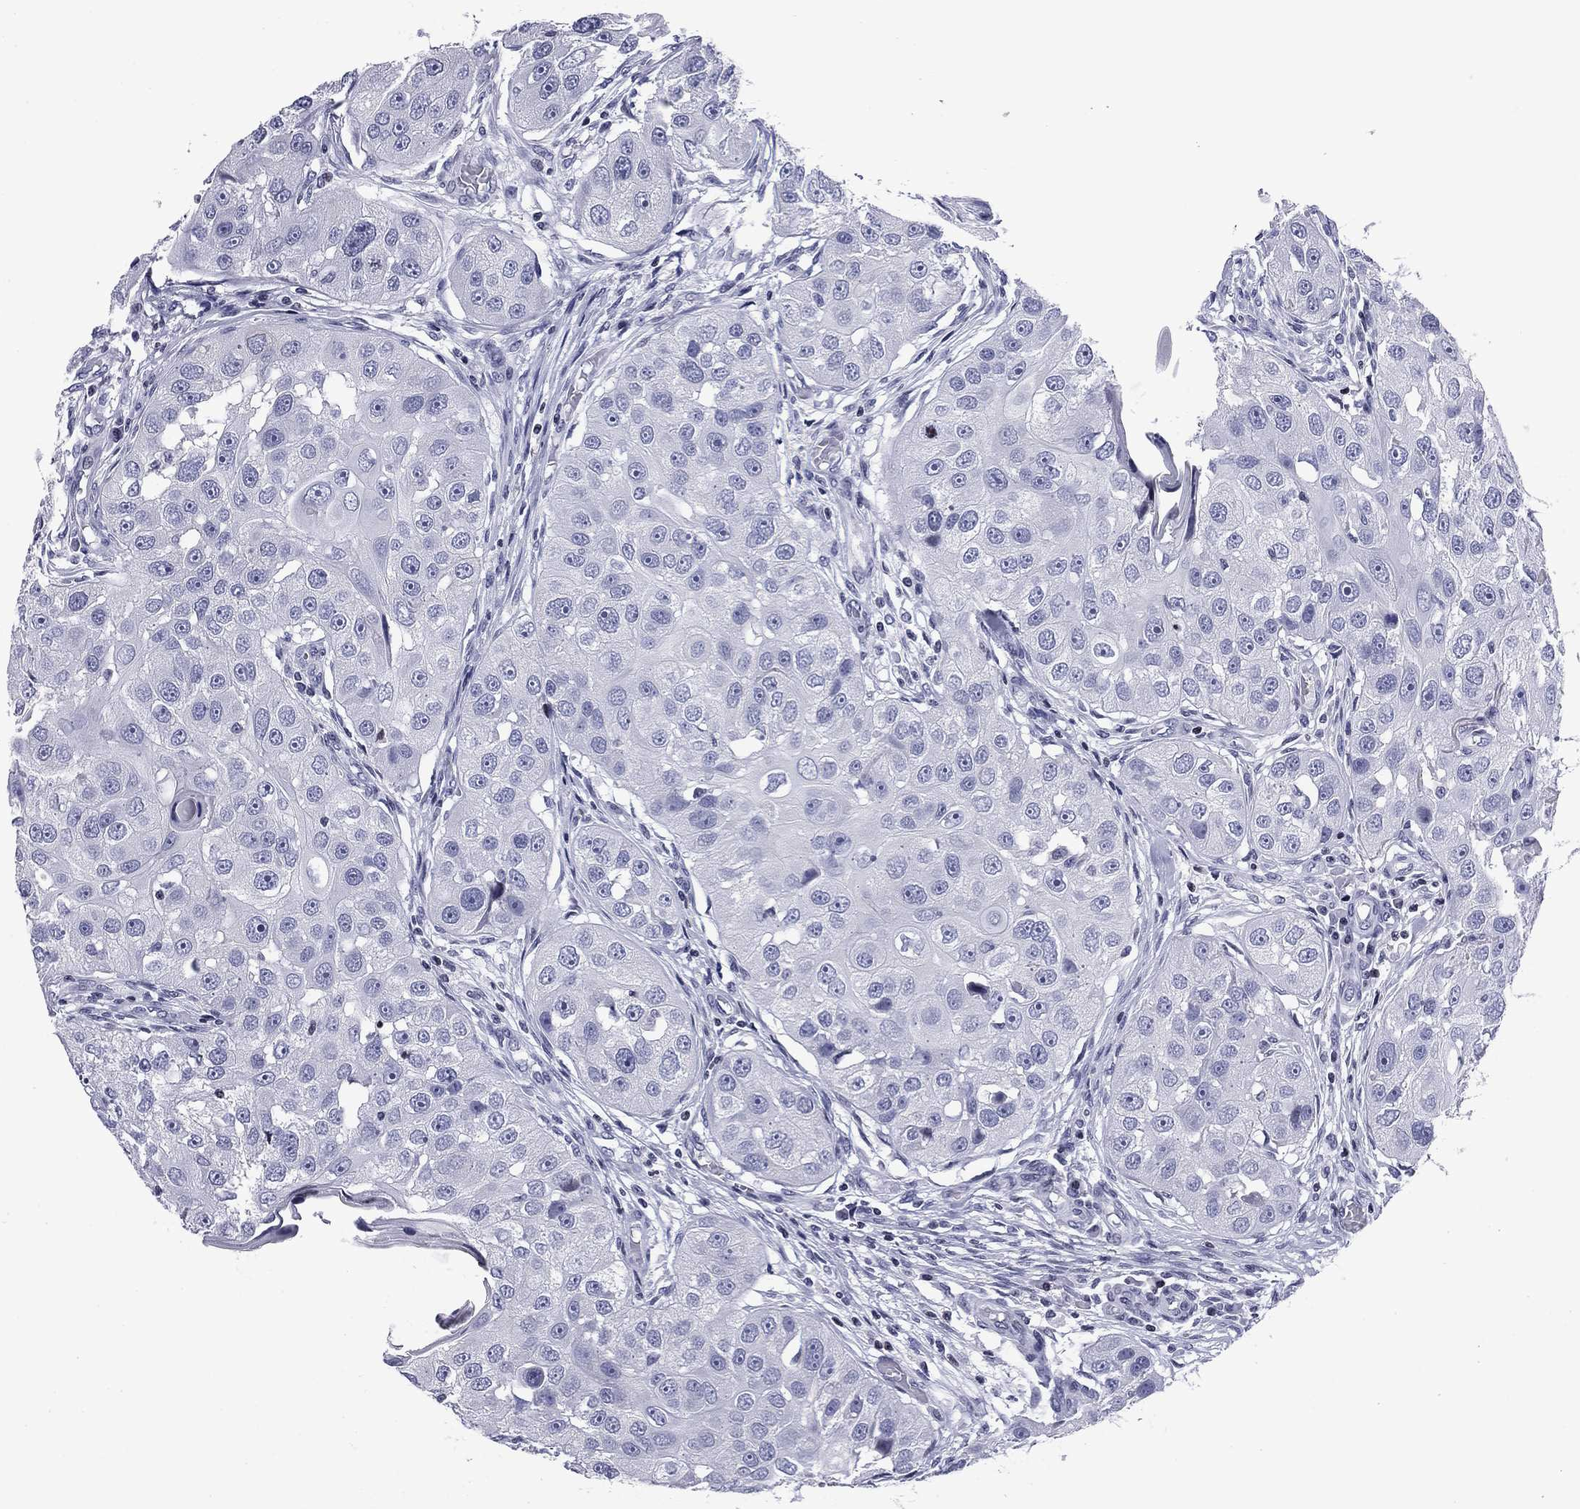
{"staining": {"intensity": "negative", "quantity": "none", "location": "none"}, "tissue": "head and neck cancer", "cell_type": "Tumor cells", "image_type": "cancer", "snomed": [{"axis": "morphology", "description": "Normal tissue, NOS"}, {"axis": "morphology", "description": "Squamous cell carcinoma, NOS"}, {"axis": "topography", "description": "Skeletal muscle"}, {"axis": "topography", "description": "Head-Neck"}], "caption": "An image of human head and neck cancer is negative for staining in tumor cells. (IHC, brightfield microscopy, high magnification).", "gene": "CCDC144A", "patient": {"sex": "male", "age": 51}}